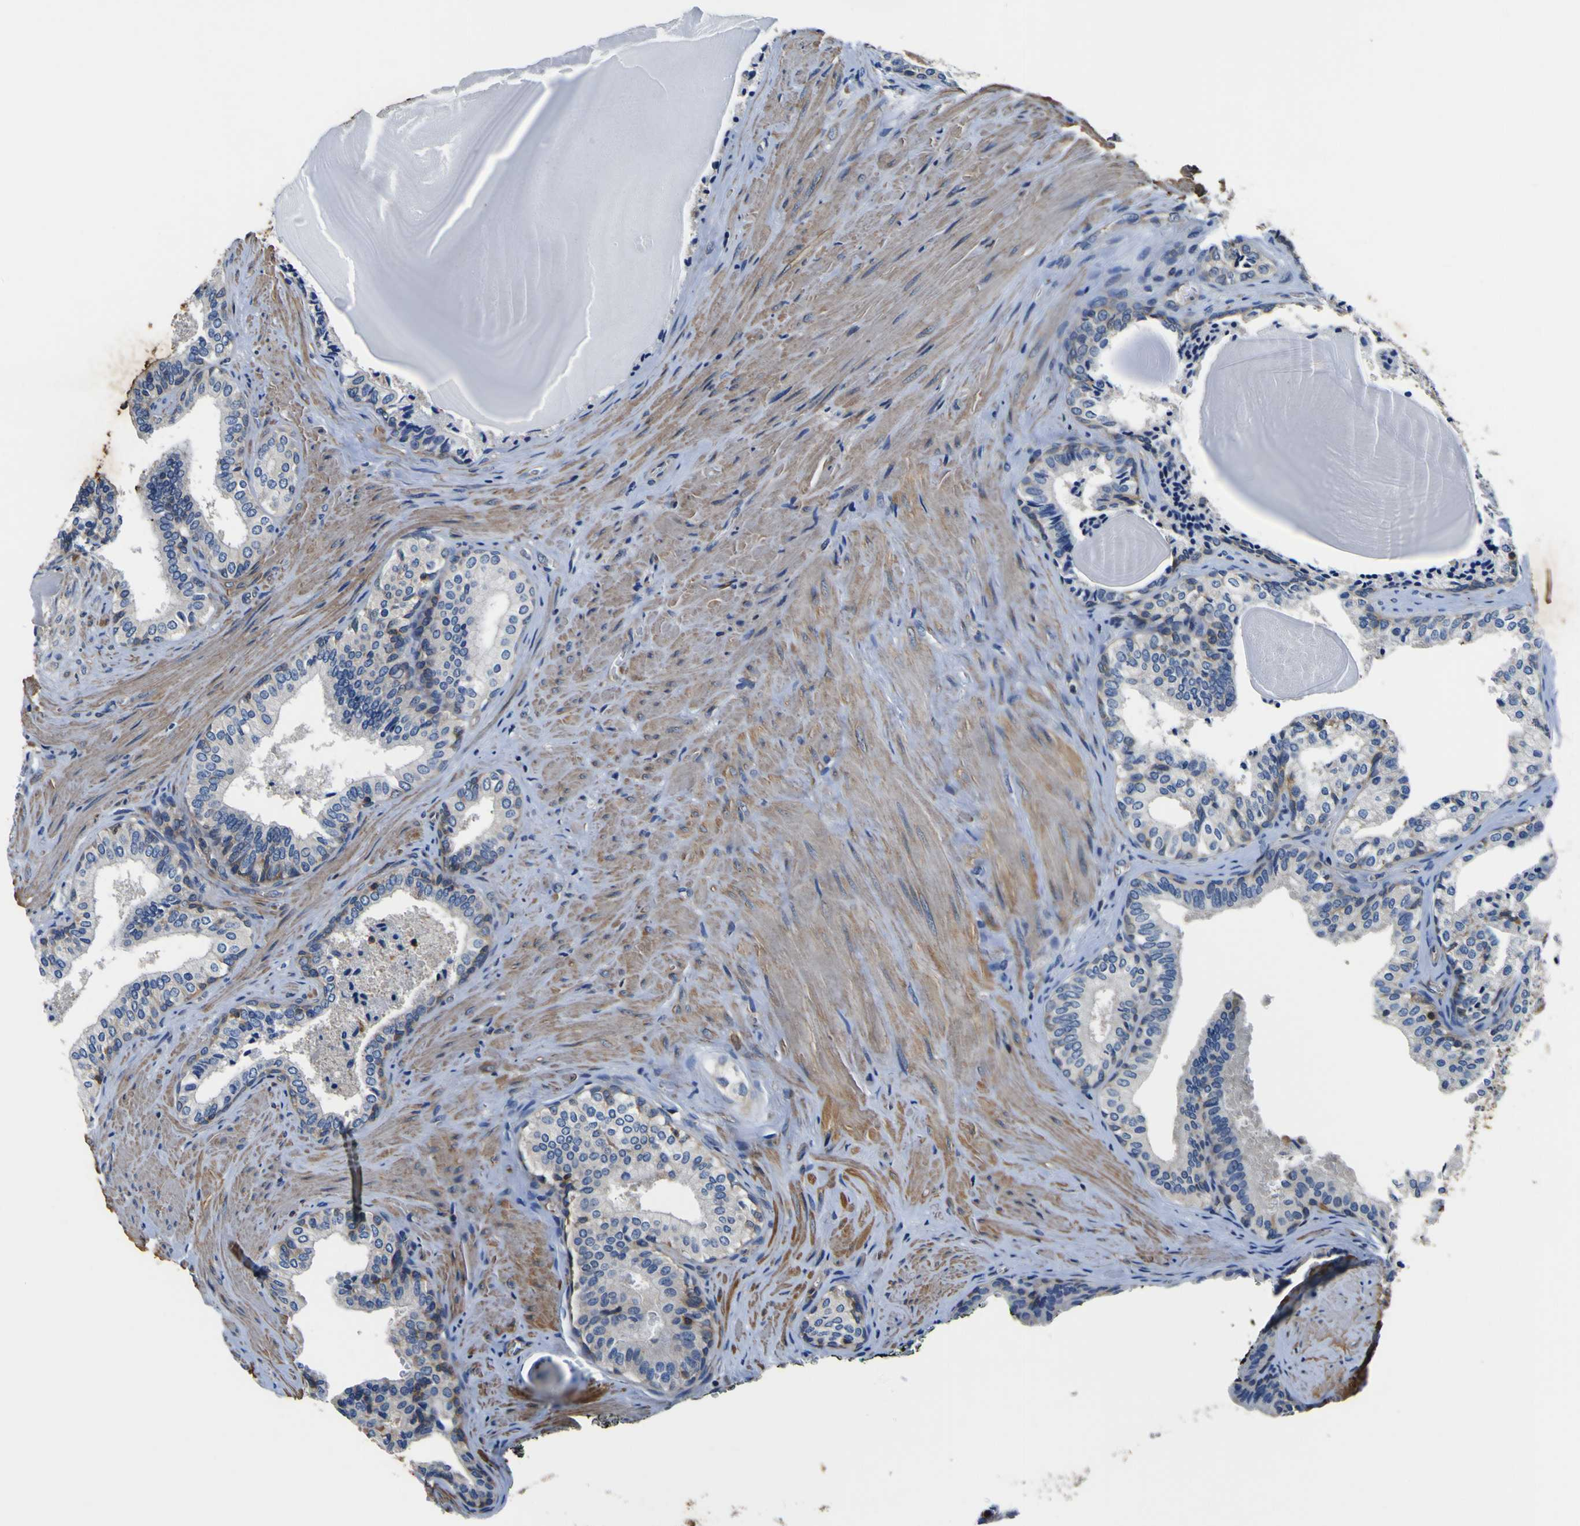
{"staining": {"intensity": "negative", "quantity": "none", "location": "none"}, "tissue": "prostate cancer", "cell_type": "Tumor cells", "image_type": "cancer", "snomed": [{"axis": "morphology", "description": "Adenocarcinoma, Low grade"}, {"axis": "topography", "description": "Prostate"}], "caption": "This is a image of IHC staining of prostate cancer, which shows no expression in tumor cells. Nuclei are stained in blue.", "gene": "CNR2", "patient": {"sex": "male", "age": 60}}